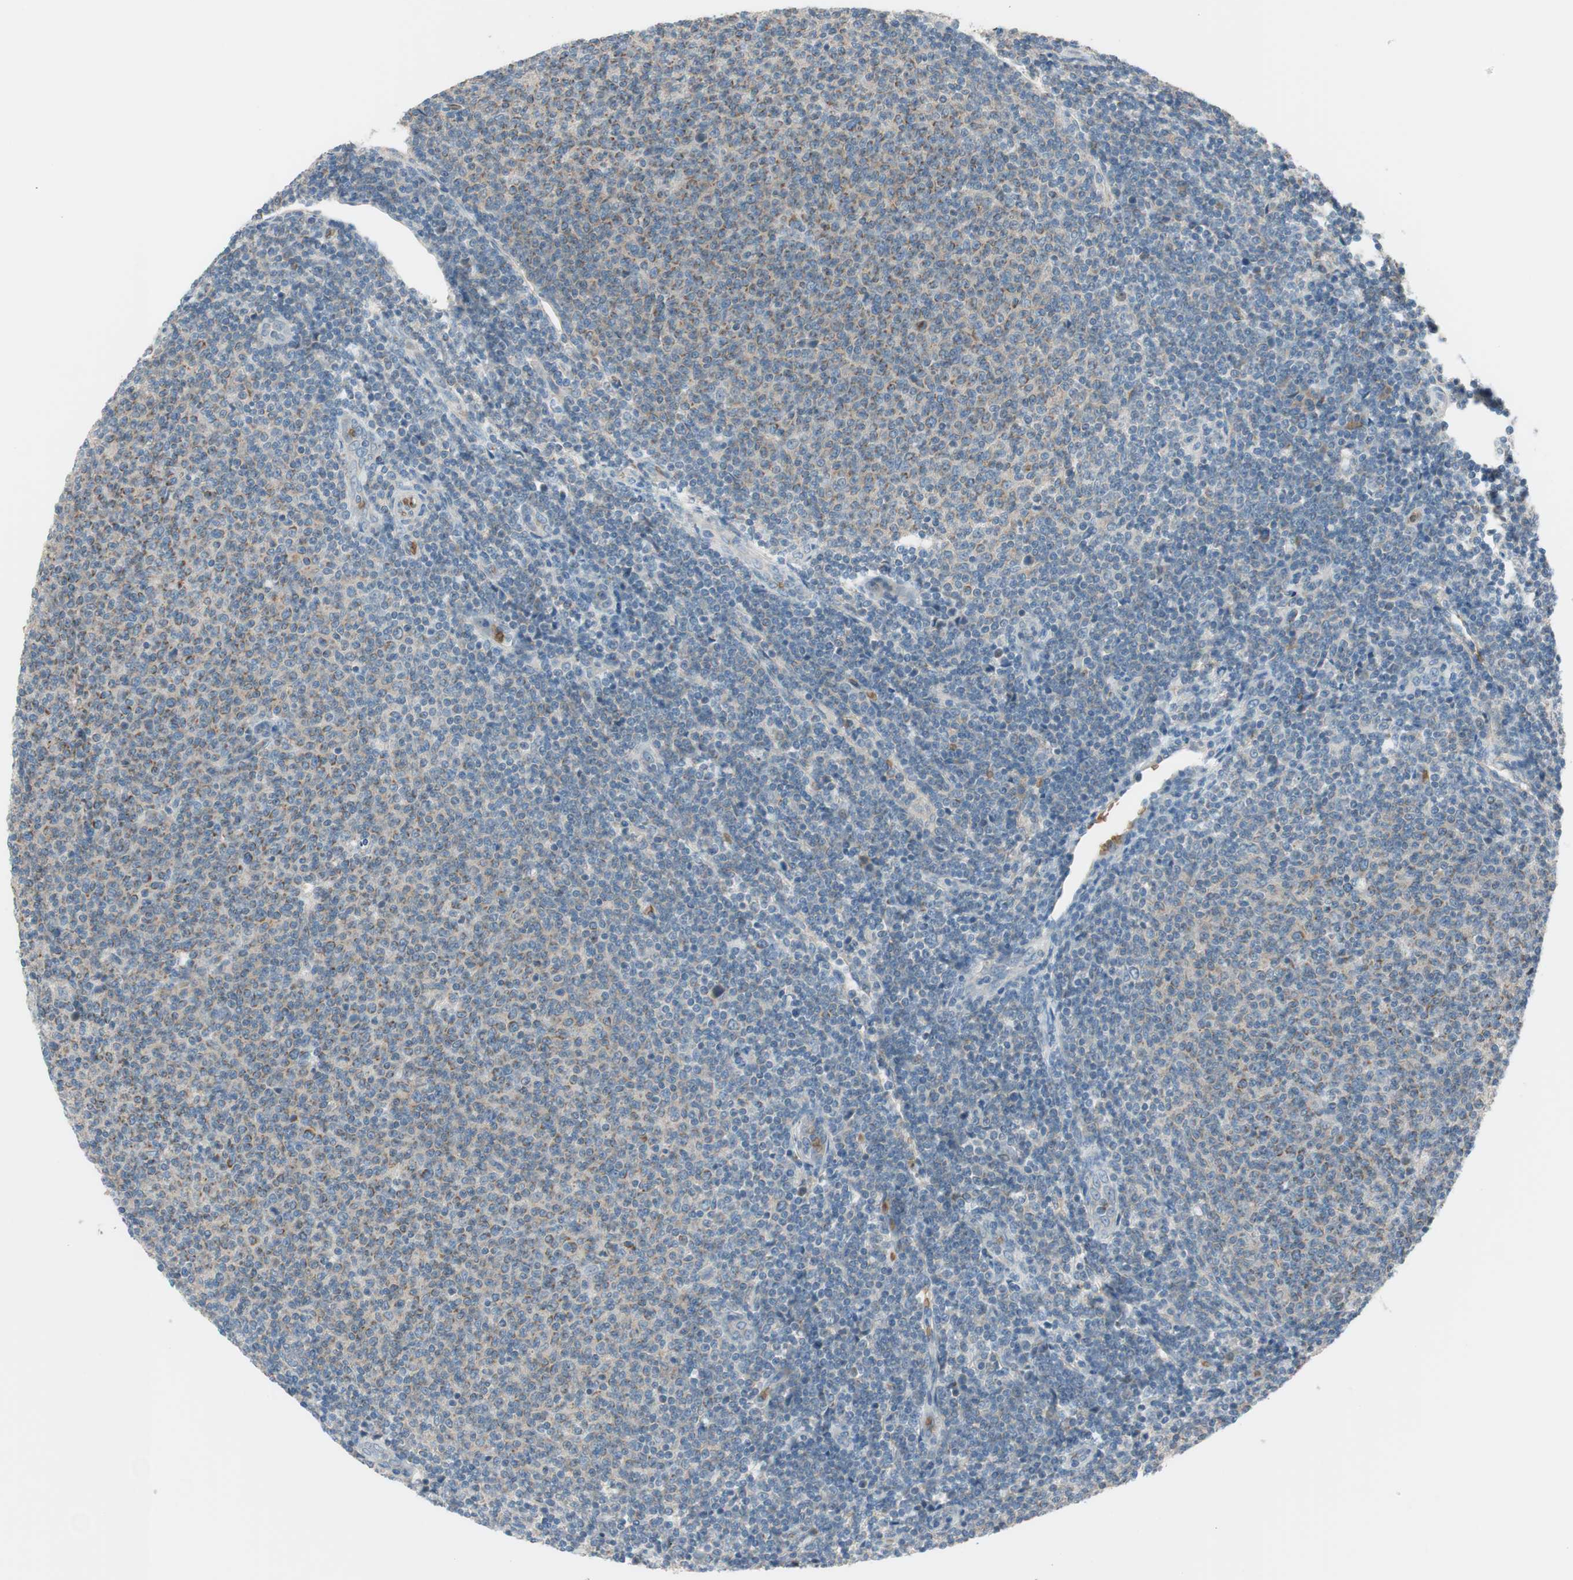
{"staining": {"intensity": "moderate", "quantity": "<25%", "location": "cytoplasmic/membranous"}, "tissue": "lymphoma", "cell_type": "Tumor cells", "image_type": "cancer", "snomed": [{"axis": "morphology", "description": "Malignant lymphoma, non-Hodgkin's type, Low grade"}, {"axis": "topography", "description": "Lymph node"}], "caption": "Immunohistochemistry (IHC) (DAB (3,3'-diaminobenzidine)) staining of low-grade malignant lymphoma, non-Hodgkin's type displays moderate cytoplasmic/membranous protein staining in about <25% of tumor cells. The staining was performed using DAB (3,3'-diaminobenzidine) to visualize the protein expression in brown, while the nuclei were stained in blue with hematoxylin (Magnification: 20x).", "gene": "GYPC", "patient": {"sex": "male", "age": 66}}